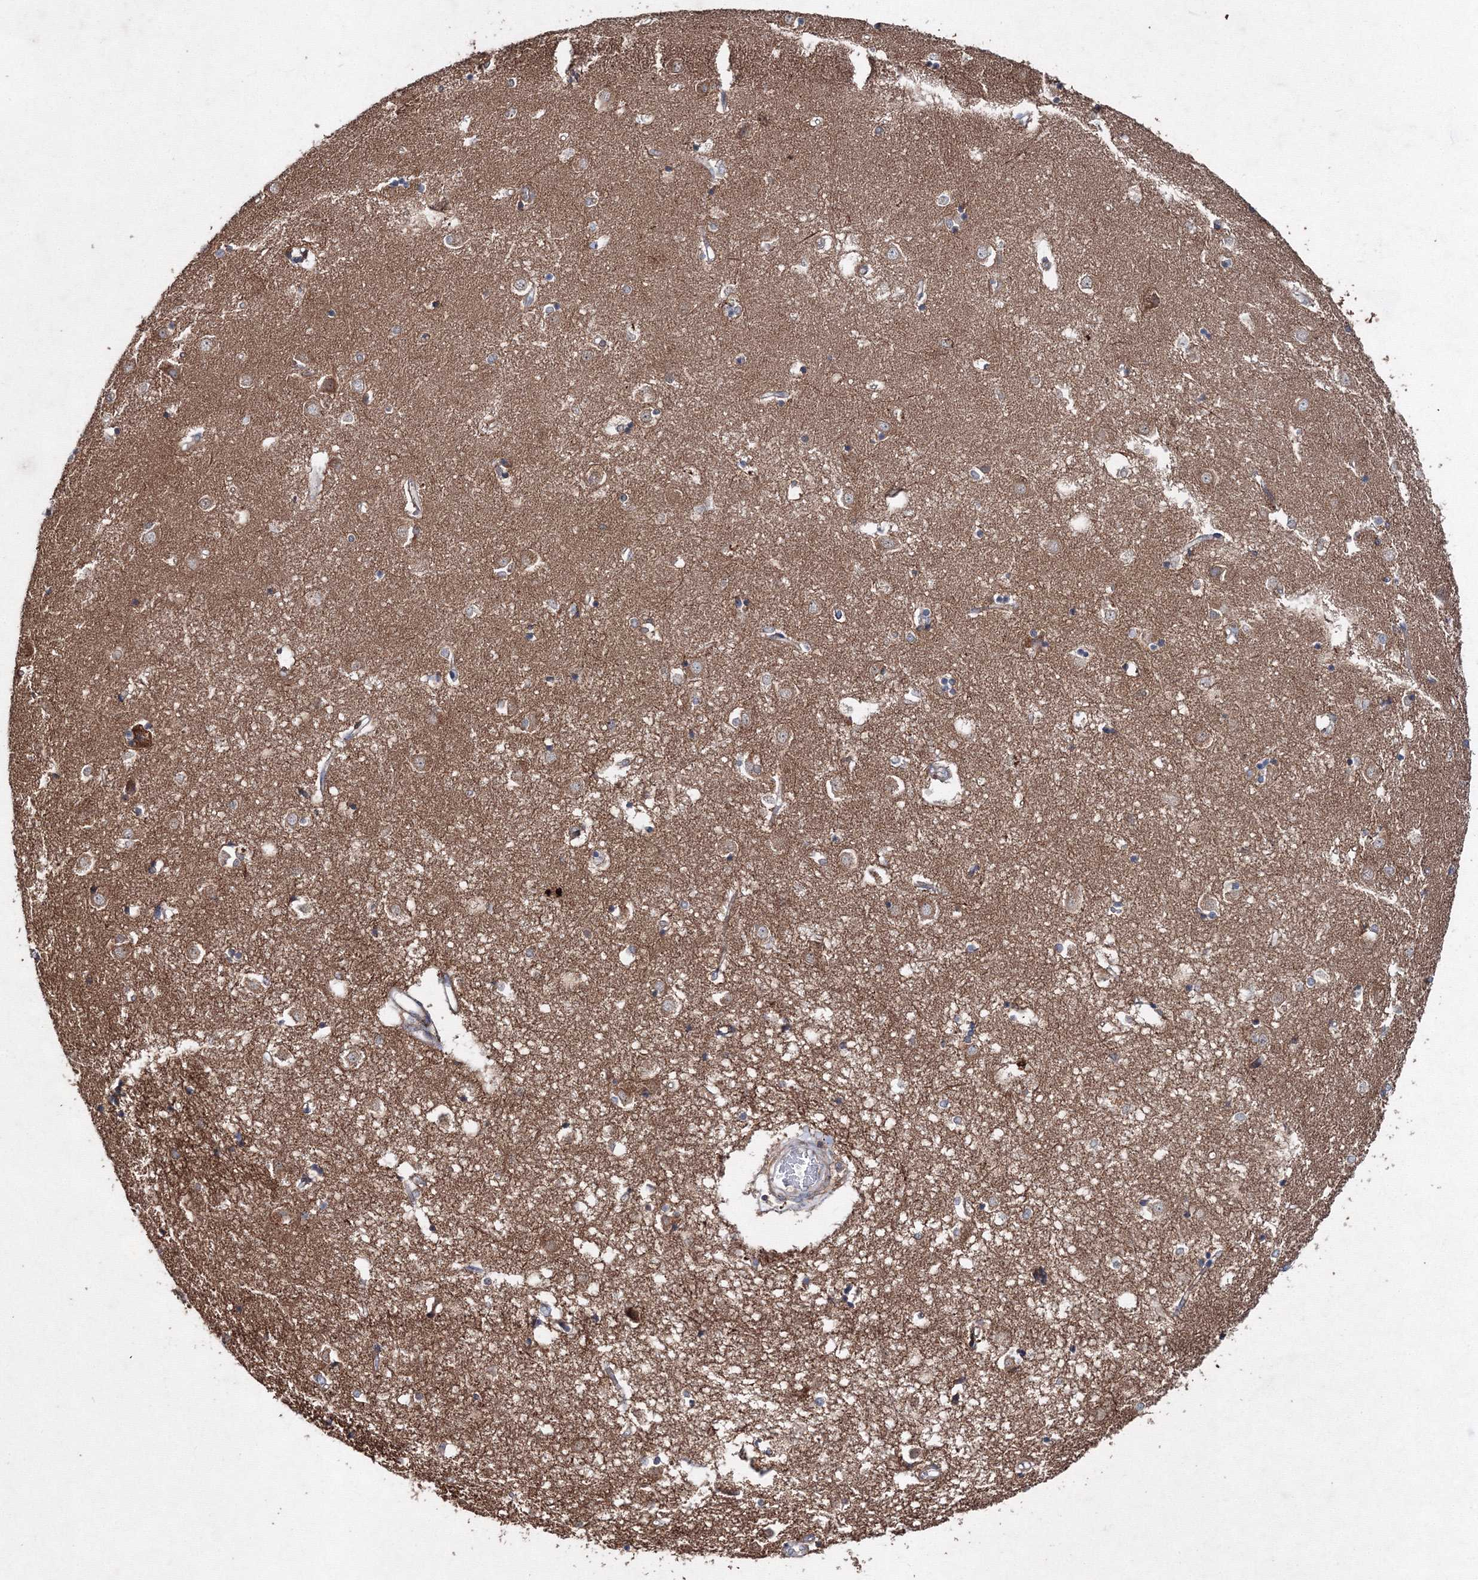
{"staining": {"intensity": "moderate", "quantity": "<25%", "location": "cytoplasmic/membranous"}, "tissue": "caudate", "cell_type": "Glial cells", "image_type": "normal", "snomed": [{"axis": "morphology", "description": "Normal tissue, NOS"}, {"axis": "topography", "description": "Lateral ventricle wall"}], "caption": "Caudate stained with a protein marker reveals moderate staining in glial cells.", "gene": "GFM1", "patient": {"sex": "male", "age": 45}}